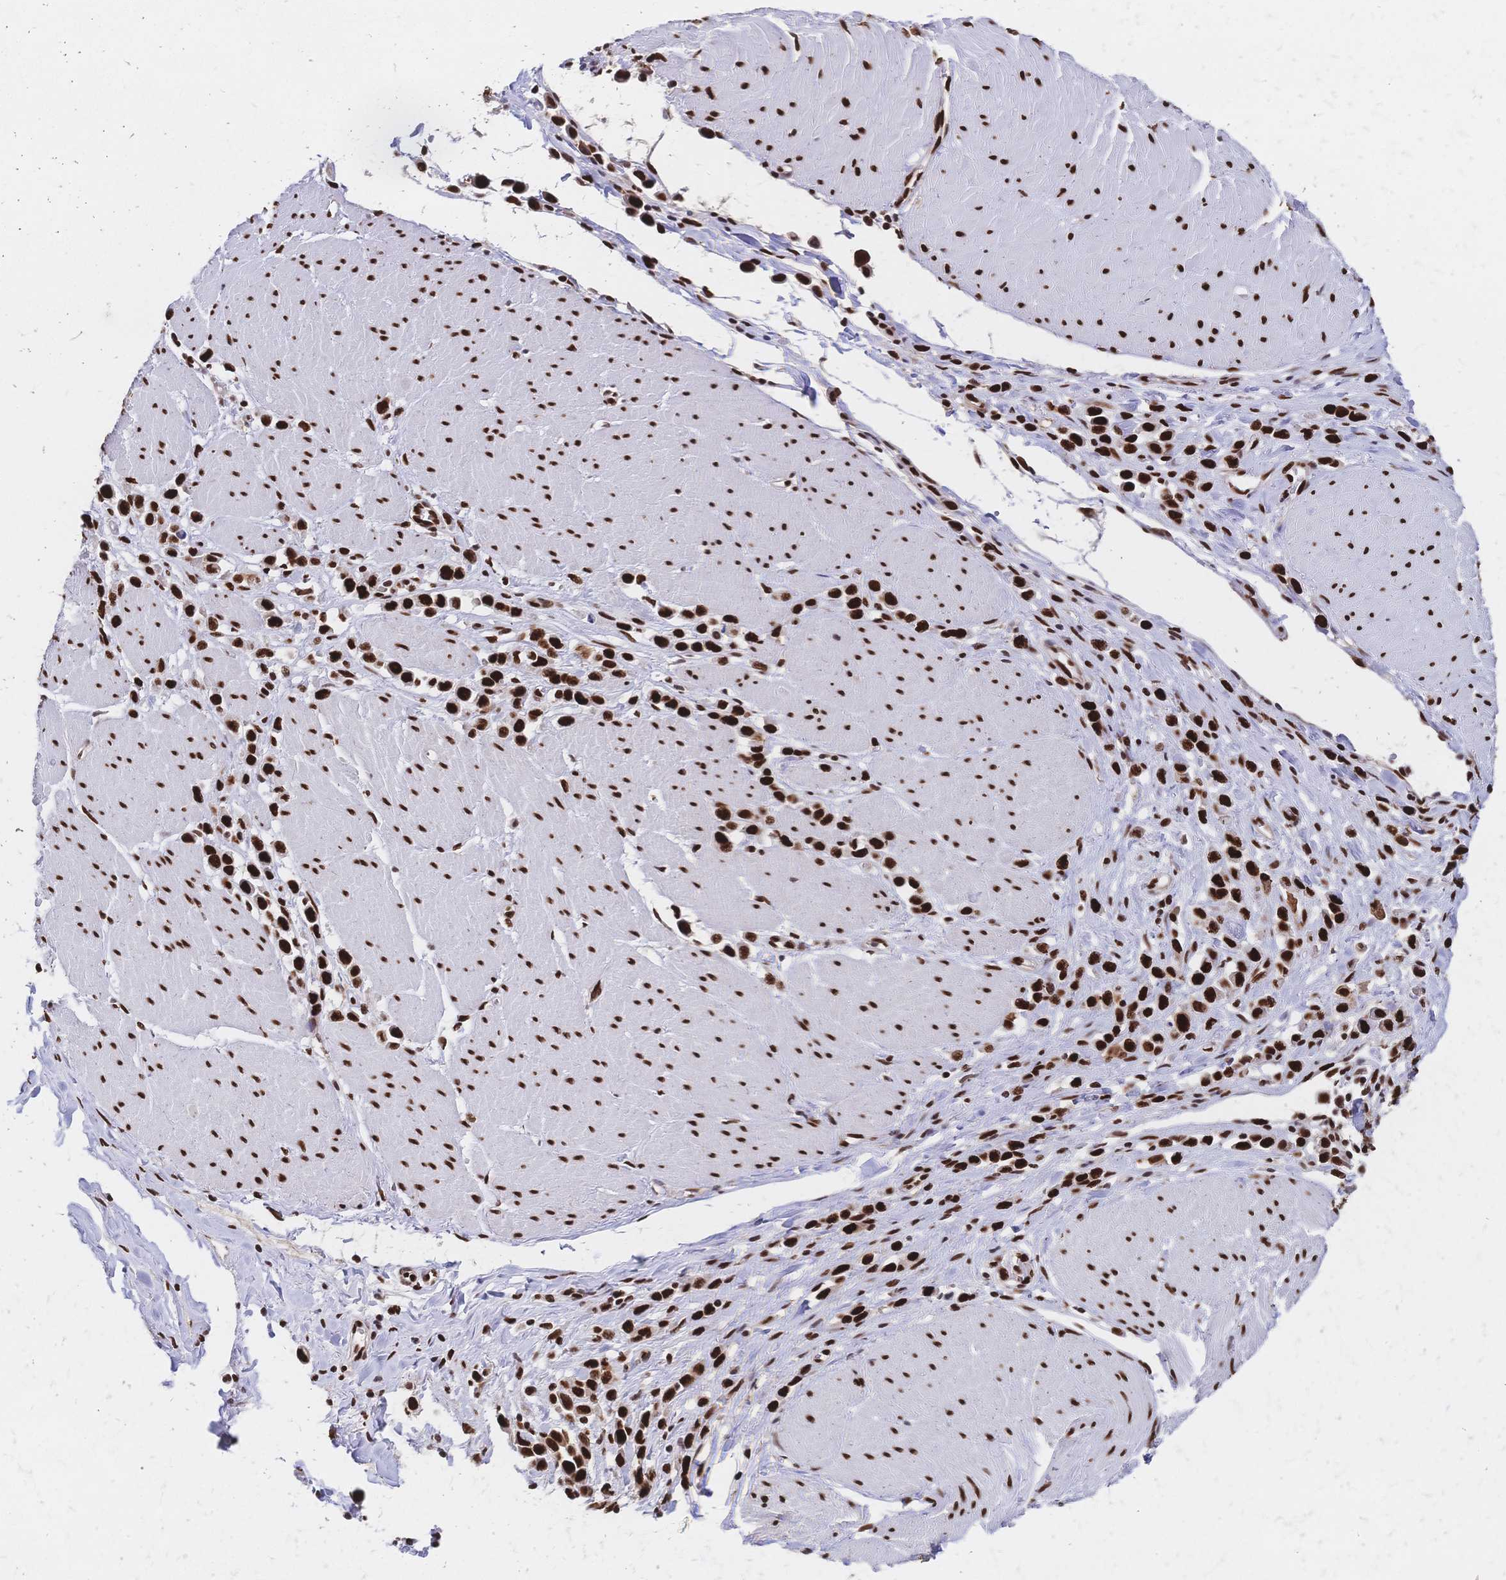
{"staining": {"intensity": "strong", "quantity": ">75%", "location": "nuclear"}, "tissue": "stomach cancer", "cell_type": "Tumor cells", "image_type": "cancer", "snomed": [{"axis": "morphology", "description": "Adenocarcinoma, NOS"}, {"axis": "topography", "description": "Stomach"}], "caption": "Brown immunohistochemical staining in human stomach cancer reveals strong nuclear expression in approximately >75% of tumor cells. (DAB IHC with brightfield microscopy, high magnification).", "gene": "HDGF", "patient": {"sex": "male", "age": 47}}